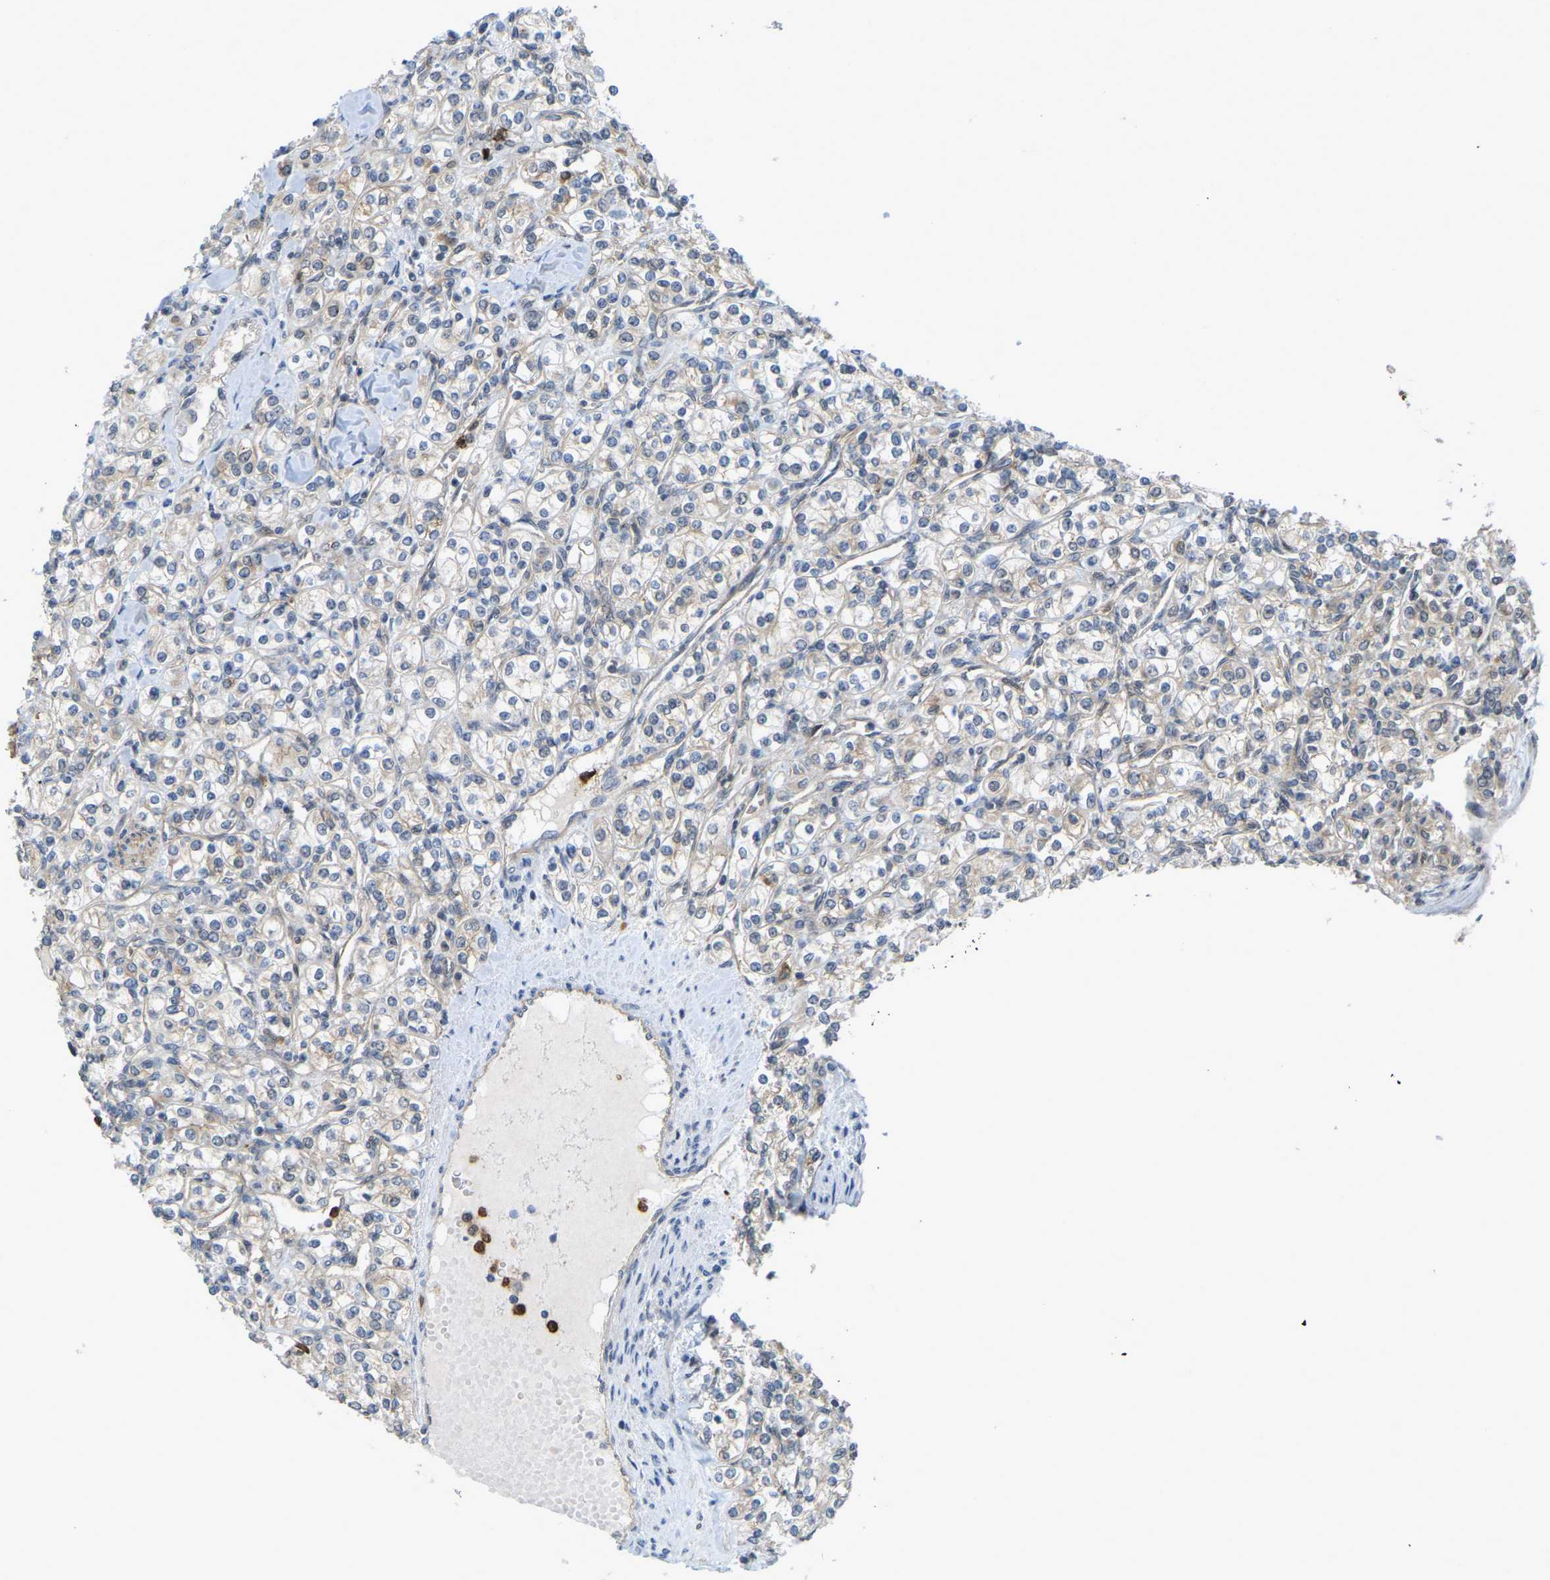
{"staining": {"intensity": "weak", "quantity": "25%-75%", "location": "cytoplasmic/membranous"}, "tissue": "renal cancer", "cell_type": "Tumor cells", "image_type": "cancer", "snomed": [{"axis": "morphology", "description": "Adenocarcinoma, NOS"}, {"axis": "topography", "description": "Kidney"}], "caption": "DAB immunohistochemical staining of renal cancer (adenocarcinoma) demonstrates weak cytoplasmic/membranous protein positivity in approximately 25%-75% of tumor cells.", "gene": "SERPINB5", "patient": {"sex": "male", "age": 77}}